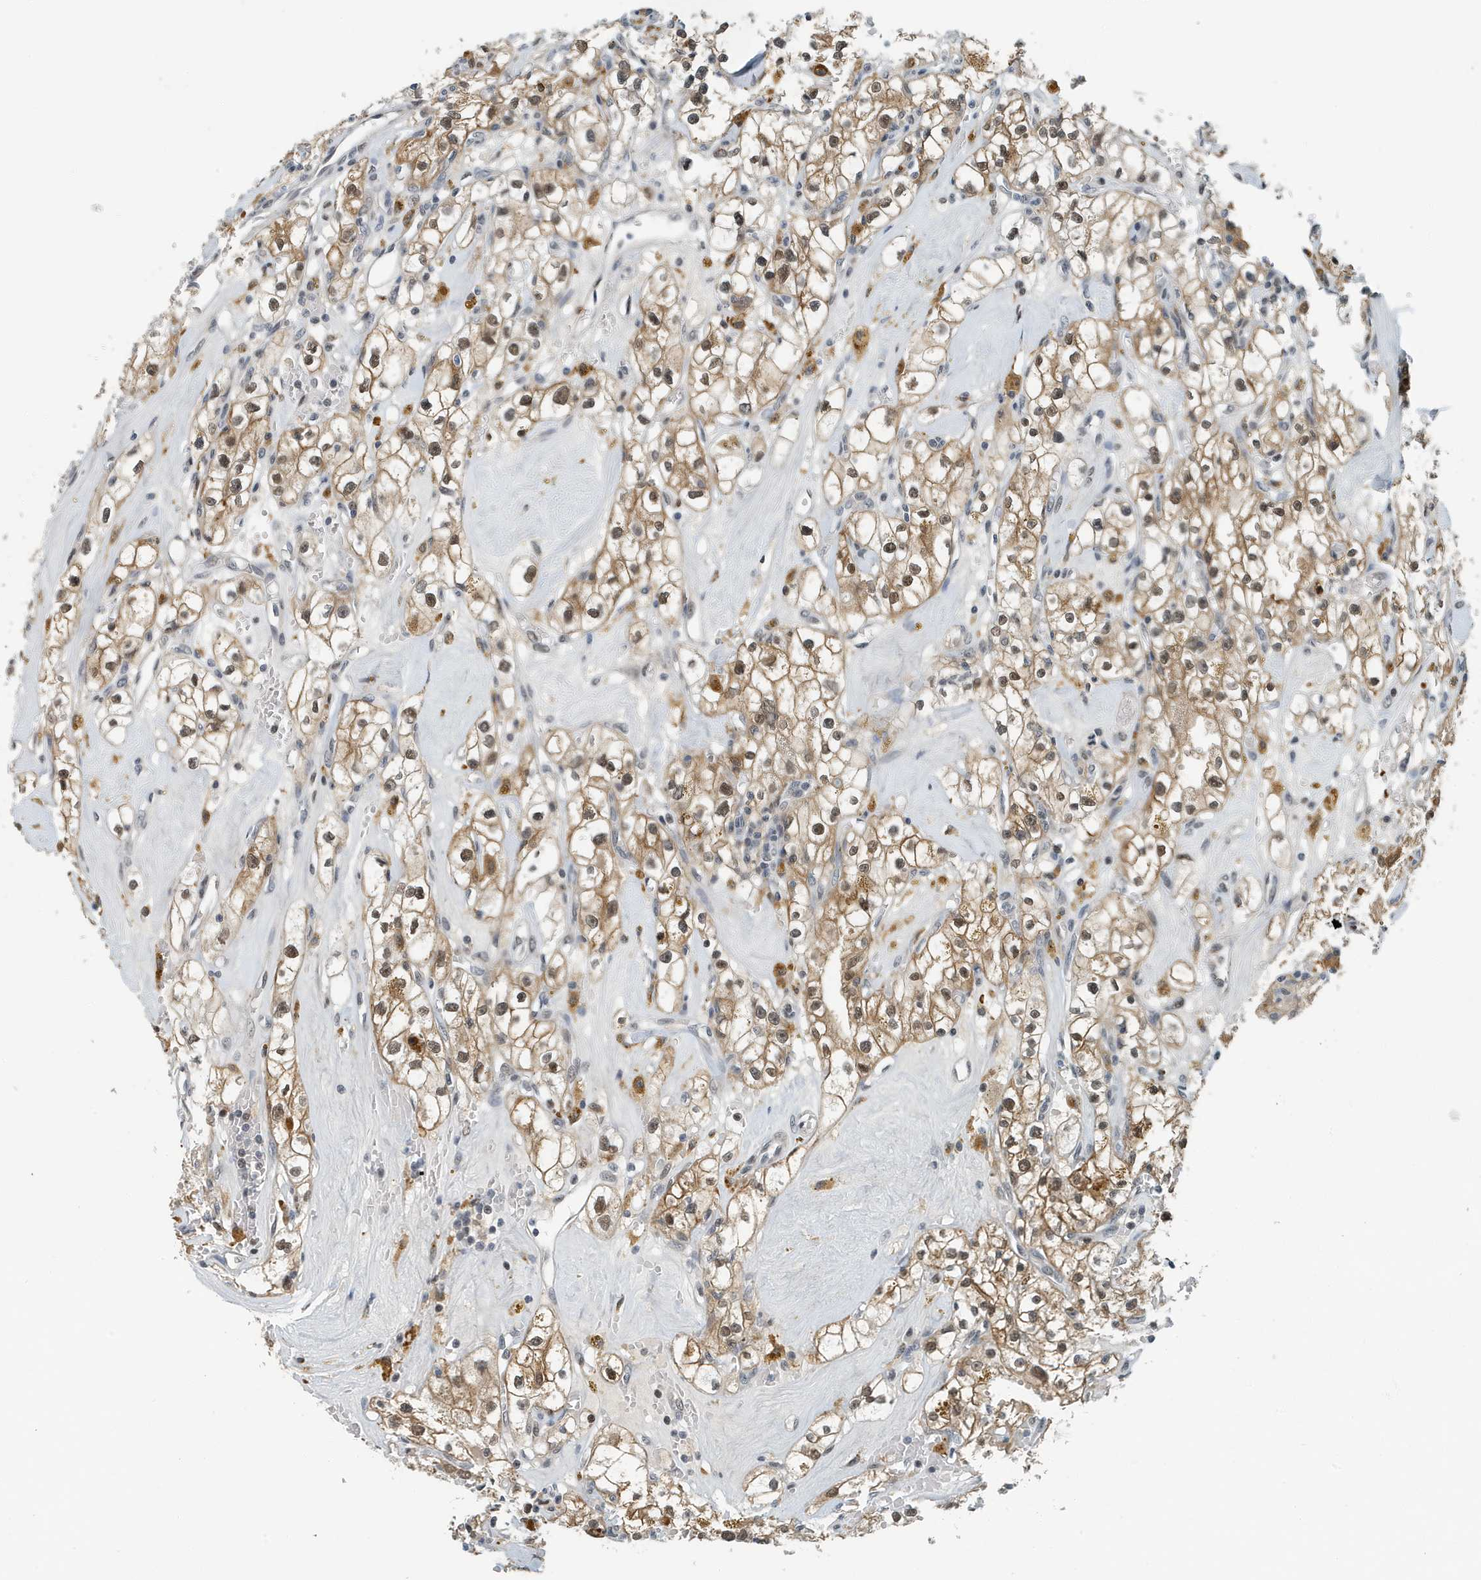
{"staining": {"intensity": "moderate", "quantity": ">75%", "location": "cytoplasmic/membranous,nuclear"}, "tissue": "renal cancer", "cell_type": "Tumor cells", "image_type": "cancer", "snomed": [{"axis": "morphology", "description": "Adenocarcinoma, NOS"}, {"axis": "topography", "description": "Kidney"}], "caption": "DAB immunohistochemical staining of renal cancer exhibits moderate cytoplasmic/membranous and nuclear protein expression in about >75% of tumor cells.", "gene": "KIF15", "patient": {"sex": "male", "age": 56}}